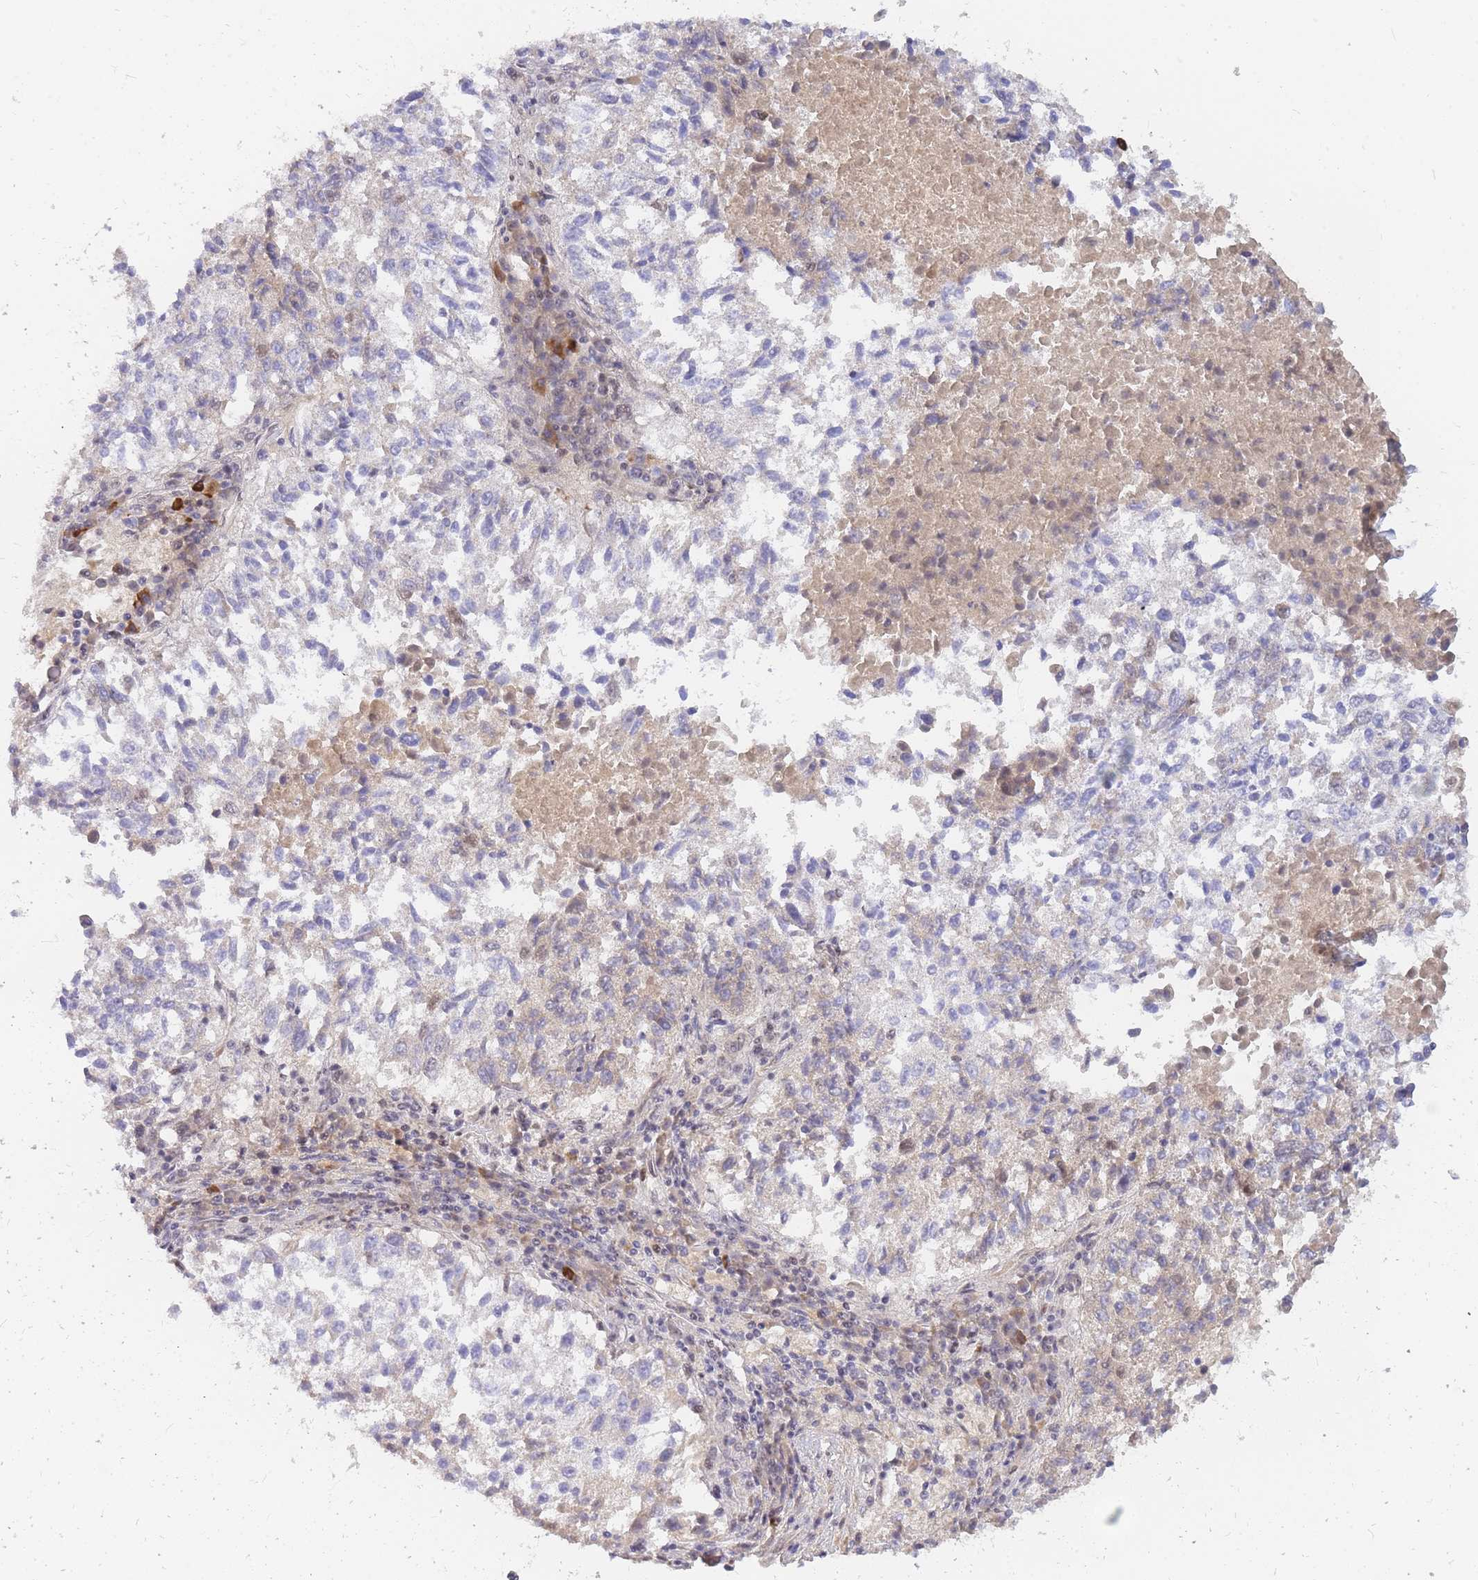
{"staining": {"intensity": "weak", "quantity": "<25%", "location": "cytoplasmic/membranous"}, "tissue": "lung cancer", "cell_type": "Tumor cells", "image_type": "cancer", "snomed": [{"axis": "morphology", "description": "Squamous cell carcinoma, NOS"}, {"axis": "topography", "description": "Lung"}], "caption": "Immunohistochemistry (IHC) of human squamous cell carcinoma (lung) exhibits no positivity in tumor cells.", "gene": "TLE2", "patient": {"sex": "male", "age": 73}}